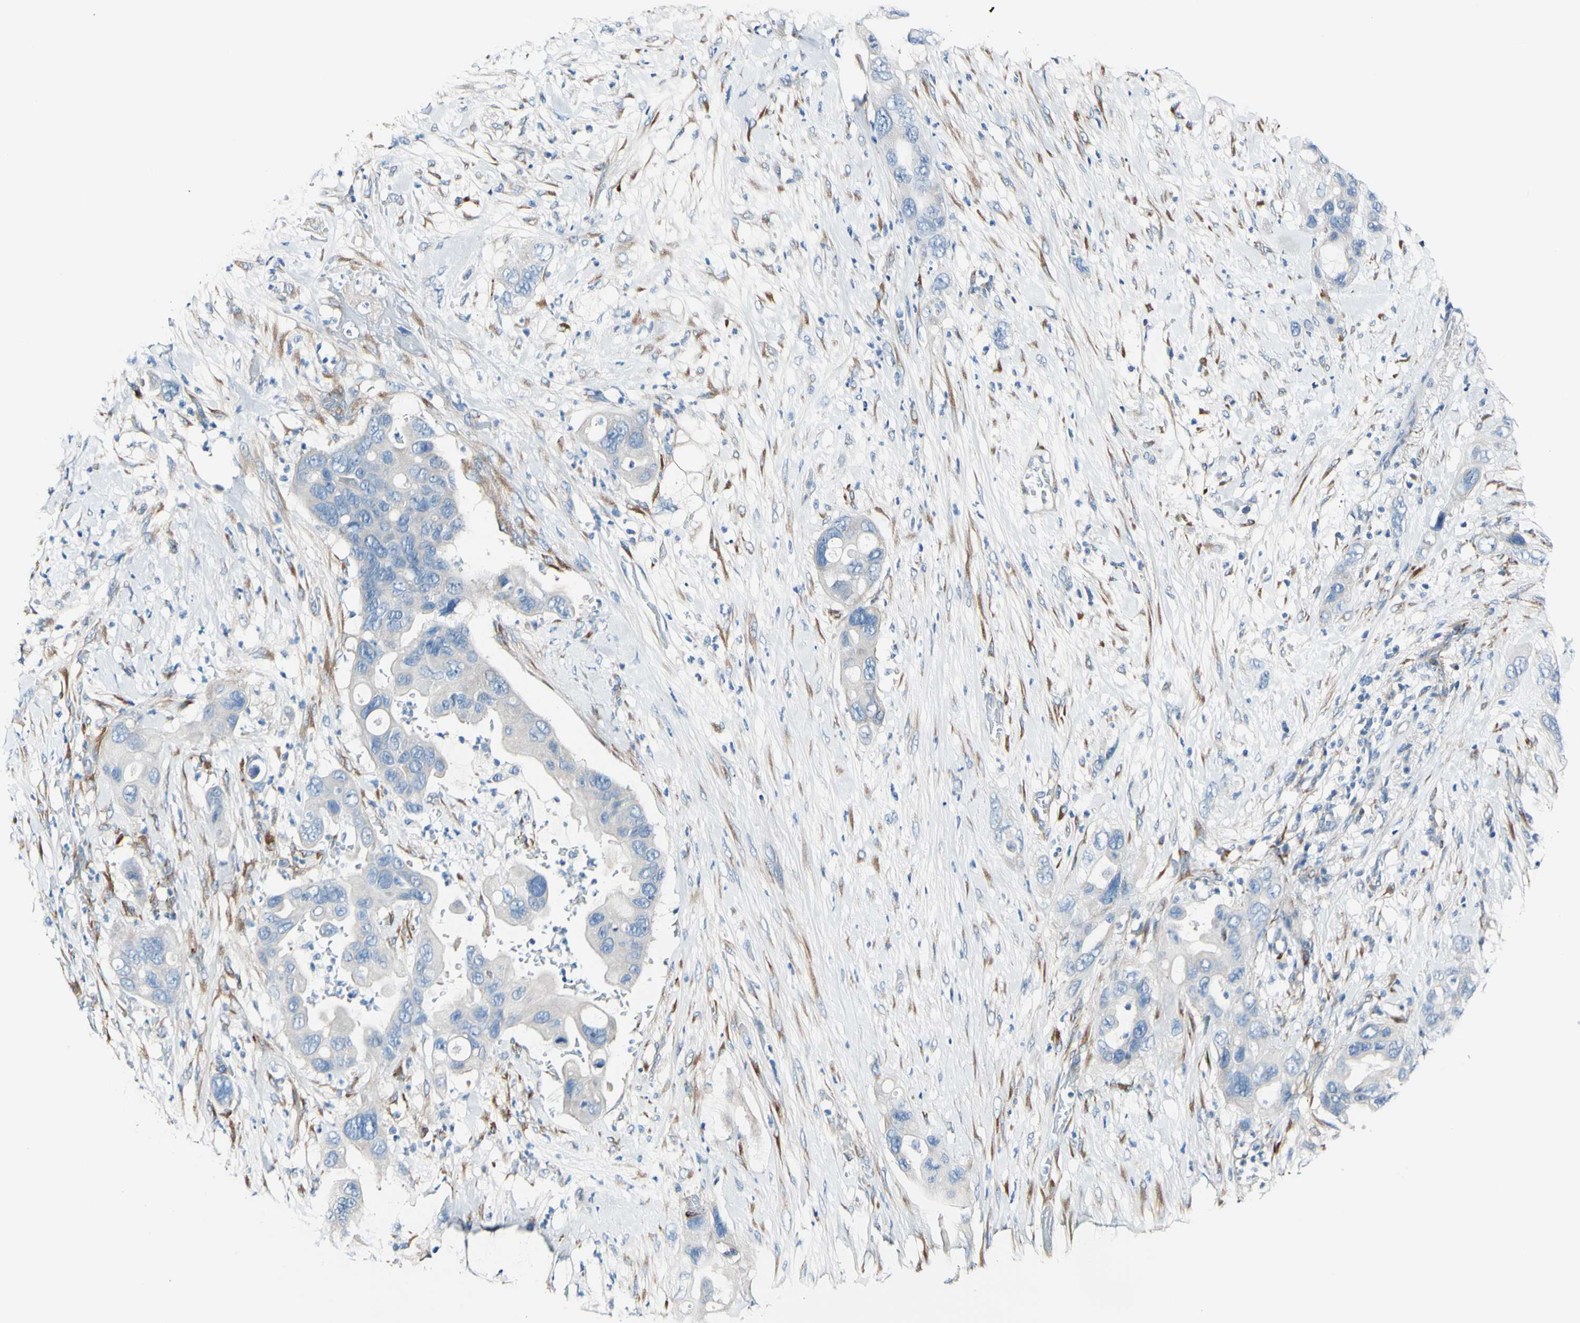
{"staining": {"intensity": "negative", "quantity": "none", "location": "none"}, "tissue": "pancreatic cancer", "cell_type": "Tumor cells", "image_type": "cancer", "snomed": [{"axis": "morphology", "description": "Adenocarcinoma, NOS"}, {"axis": "topography", "description": "Pancreas"}], "caption": "High power microscopy photomicrograph of an immunohistochemistry micrograph of adenocarcinoma (pancreatic), revealing no significant positivity in tumor cells.", "gene": "COL6A3", "patient": {"sex": "female", "age": 71}}